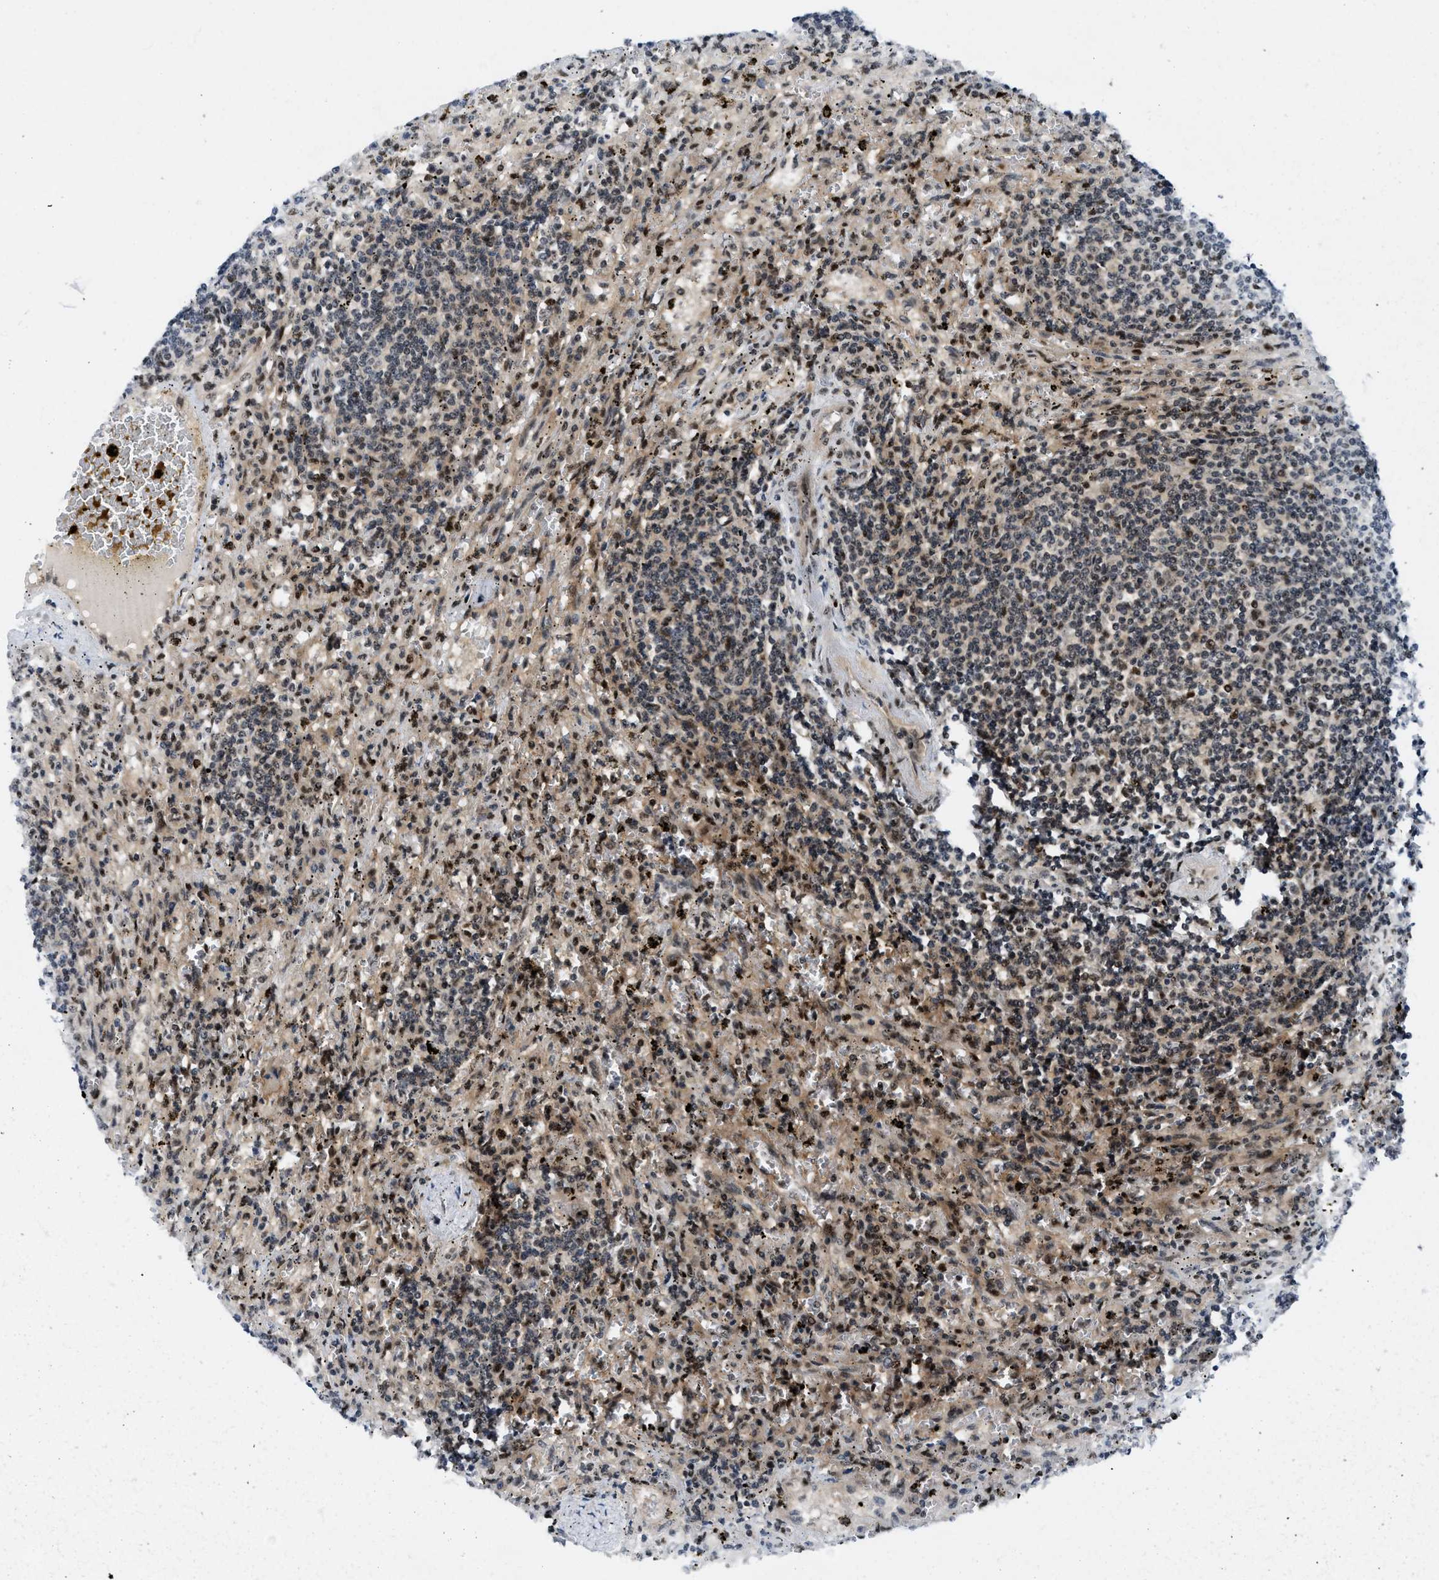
{"staining": {"intensity": "moderate", "quantity": "25%-75%", "location": "nuclear"}, "tissue": "lymphoma", "cell_type": "Tumor cells", "image_type": "cancer", "snomed": [{"axis": "morphology", "description": "Malignant lymphoma, non-Hodgkin's type, Low grade"}, {"axis": "topography", "description": "Spleen"}], "caption": "Immunohistochemical staining of human low-grade malignant lymphoma, non-Hodgkin's type demonstrates medium levels of moderate nuclear expression in about 25%-75% of tumor cells.", "gene": "NCOA1", "patient": {"sex": "male", "age": 76}}